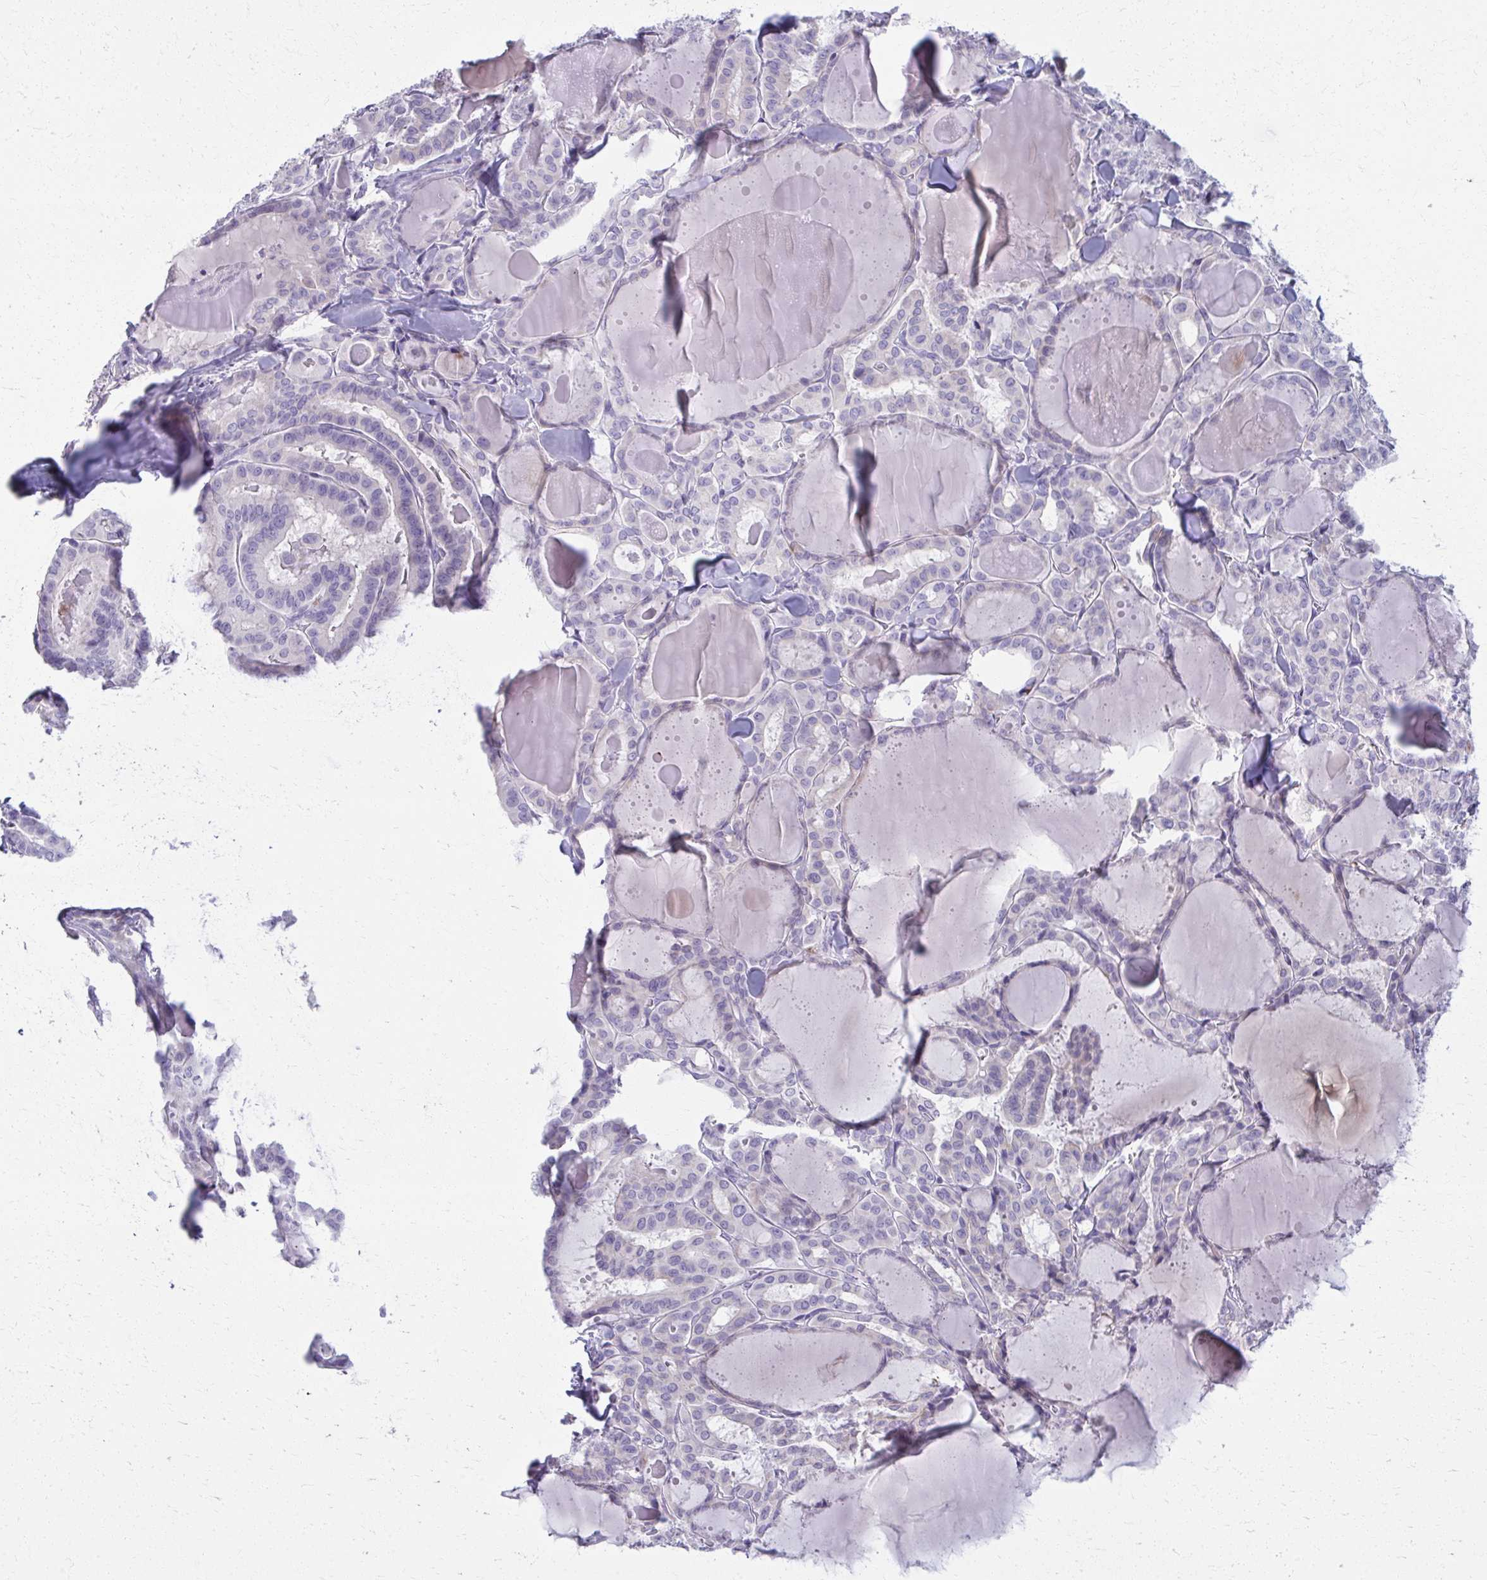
{"staining": {"intensity": "negative", "quantity": "none", "location": "none"}, "tissue": "thyroid cancer", "cell_type": "Tumor cells", "image_type": "cancer", "snomed": [{"axis": "morphology", "description": "Papillary adenocarcinoma, NOS"}, {"axis": "topography", "description": "Thyroid gland"}], "caption": "Micrograph shows no protein expression in tumor cells of thyroid papillary adenocarcinoma tissue.", "gene": "OR4M1", "patient": {"sex": "male", "age": 87}}